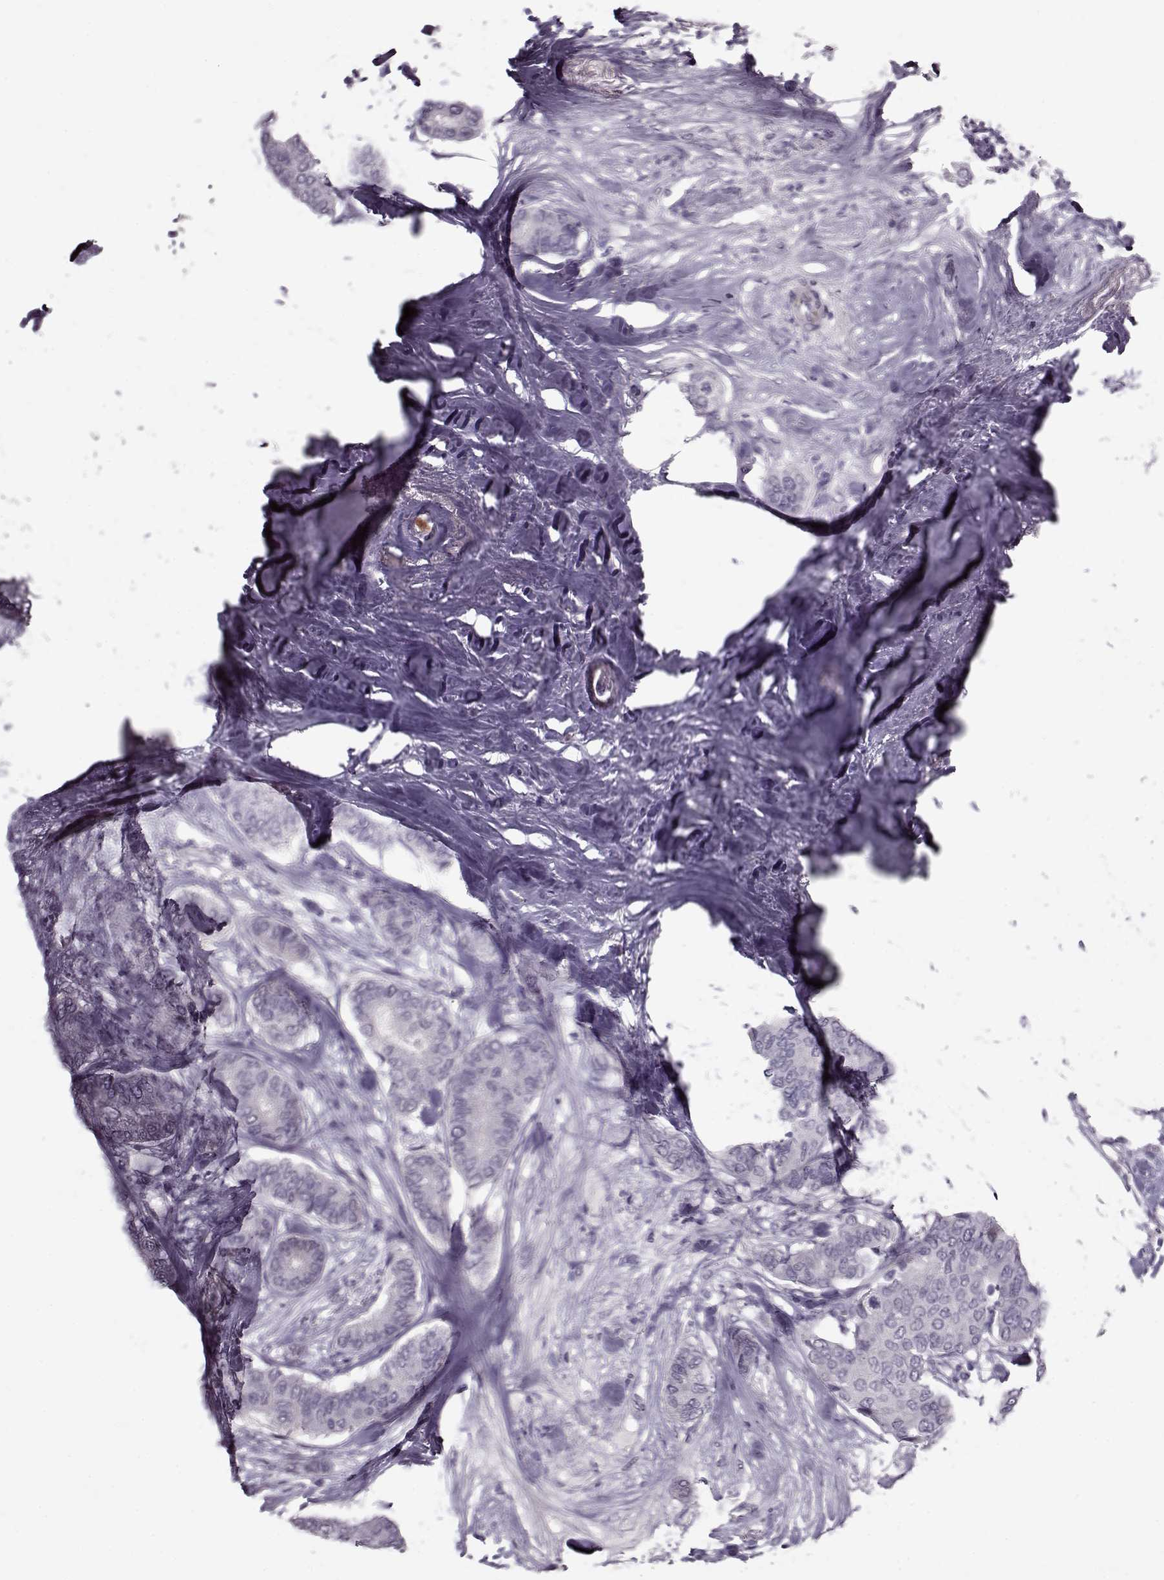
{"staining": {"intensity": "negative", "quantity": "none", "location": "none"}, "tissue": "breast cancer", "cell_type": "Tumor cells", "image_type": "cancer", "snomed": [{"axis": "morphology", "description": "Duct carcinoma"}, {"axis": "topography", "description": "Breast"}], "caption": "Breast cancer (invasive ductal carcinoma) was stained to show a protein in brown. There is no significant staining in tumor cells.", "gene": "KRT9", "patient": {"sex": "female", "age": 75}}